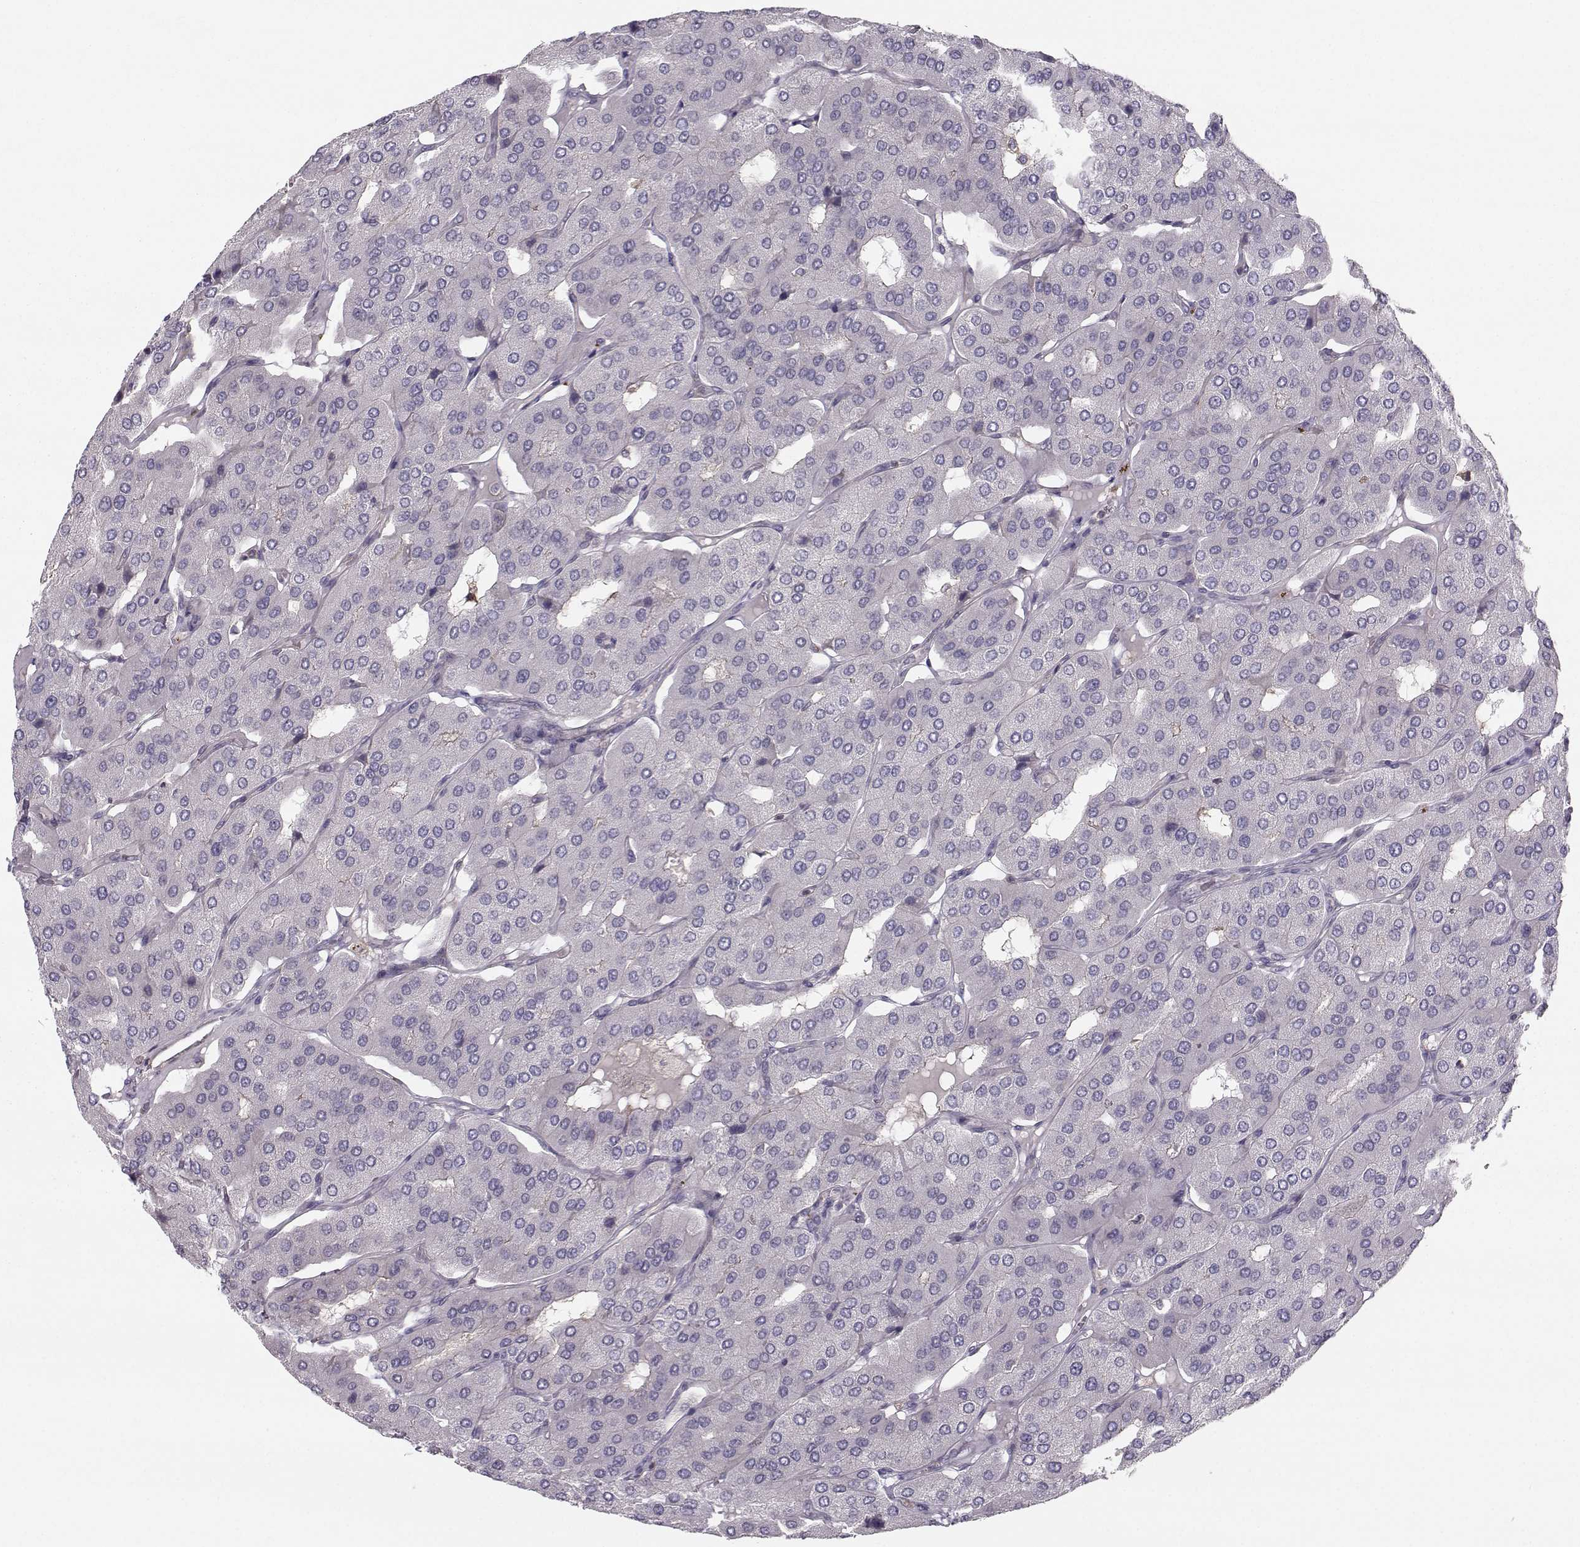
{"staining": {"intensity": "negative", "quantity": "none", "location": "none"}, "tissue": "parathyroid gland", "cell_type": "Glandular cells", "image_type": "normal", "snomed": [{"axis": "morphology", "description": "Normal tissue, NOS"}, {"axis": "morphology", "description": "Adenoma, NOS"}, {"axis": "topography", "description": "Parathyroid gland"}], "caption": "DAB immunohistochemical staining of benign parathyroid gland demonstrates no significant expression in glandular cells.", "gene": "ASB16", "patient": {"sex": "female", "age": 86}}